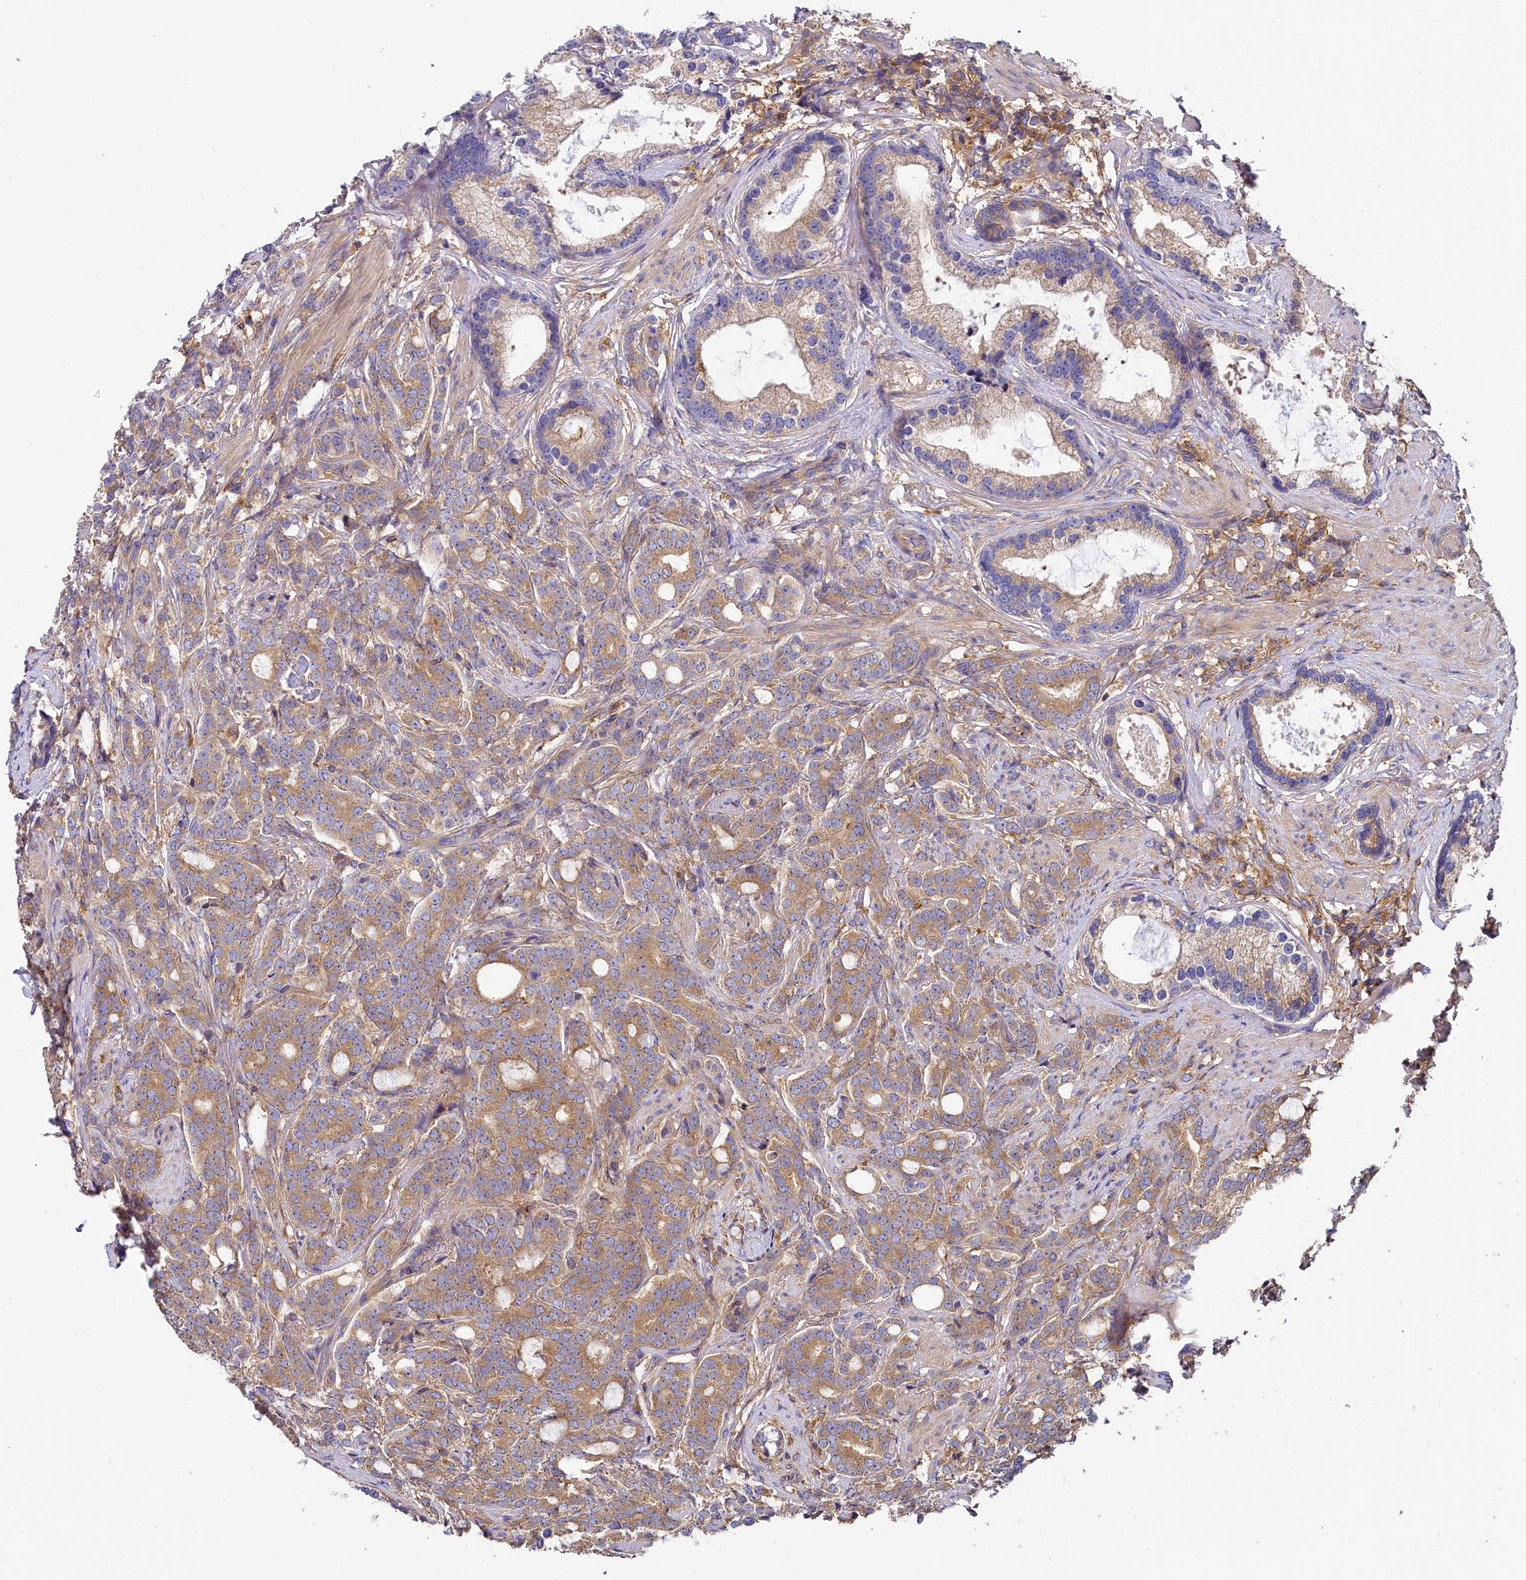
{"staining": {"intensity": "moderate", "quantity": ">75%", "location": "cytoplasmic/membranous"}, "tissue": "prostate cancer", "cell_type": "Tumor cells", "image_type": "cancer", "snomed": [{"axis": "morphology", "description": "Adenocarcinoma, Low grade"}, {"axis": "topography", "description": "Prostate"}], "caption": "Prostate cancer tissue exhibits moderate cytoplasmic/membranous positivity in about >75% of tumor cells, visualized by immunohistochemistry.", "gene": "PPIP5K1", "patient": {"sex": "male", "age": 71}}